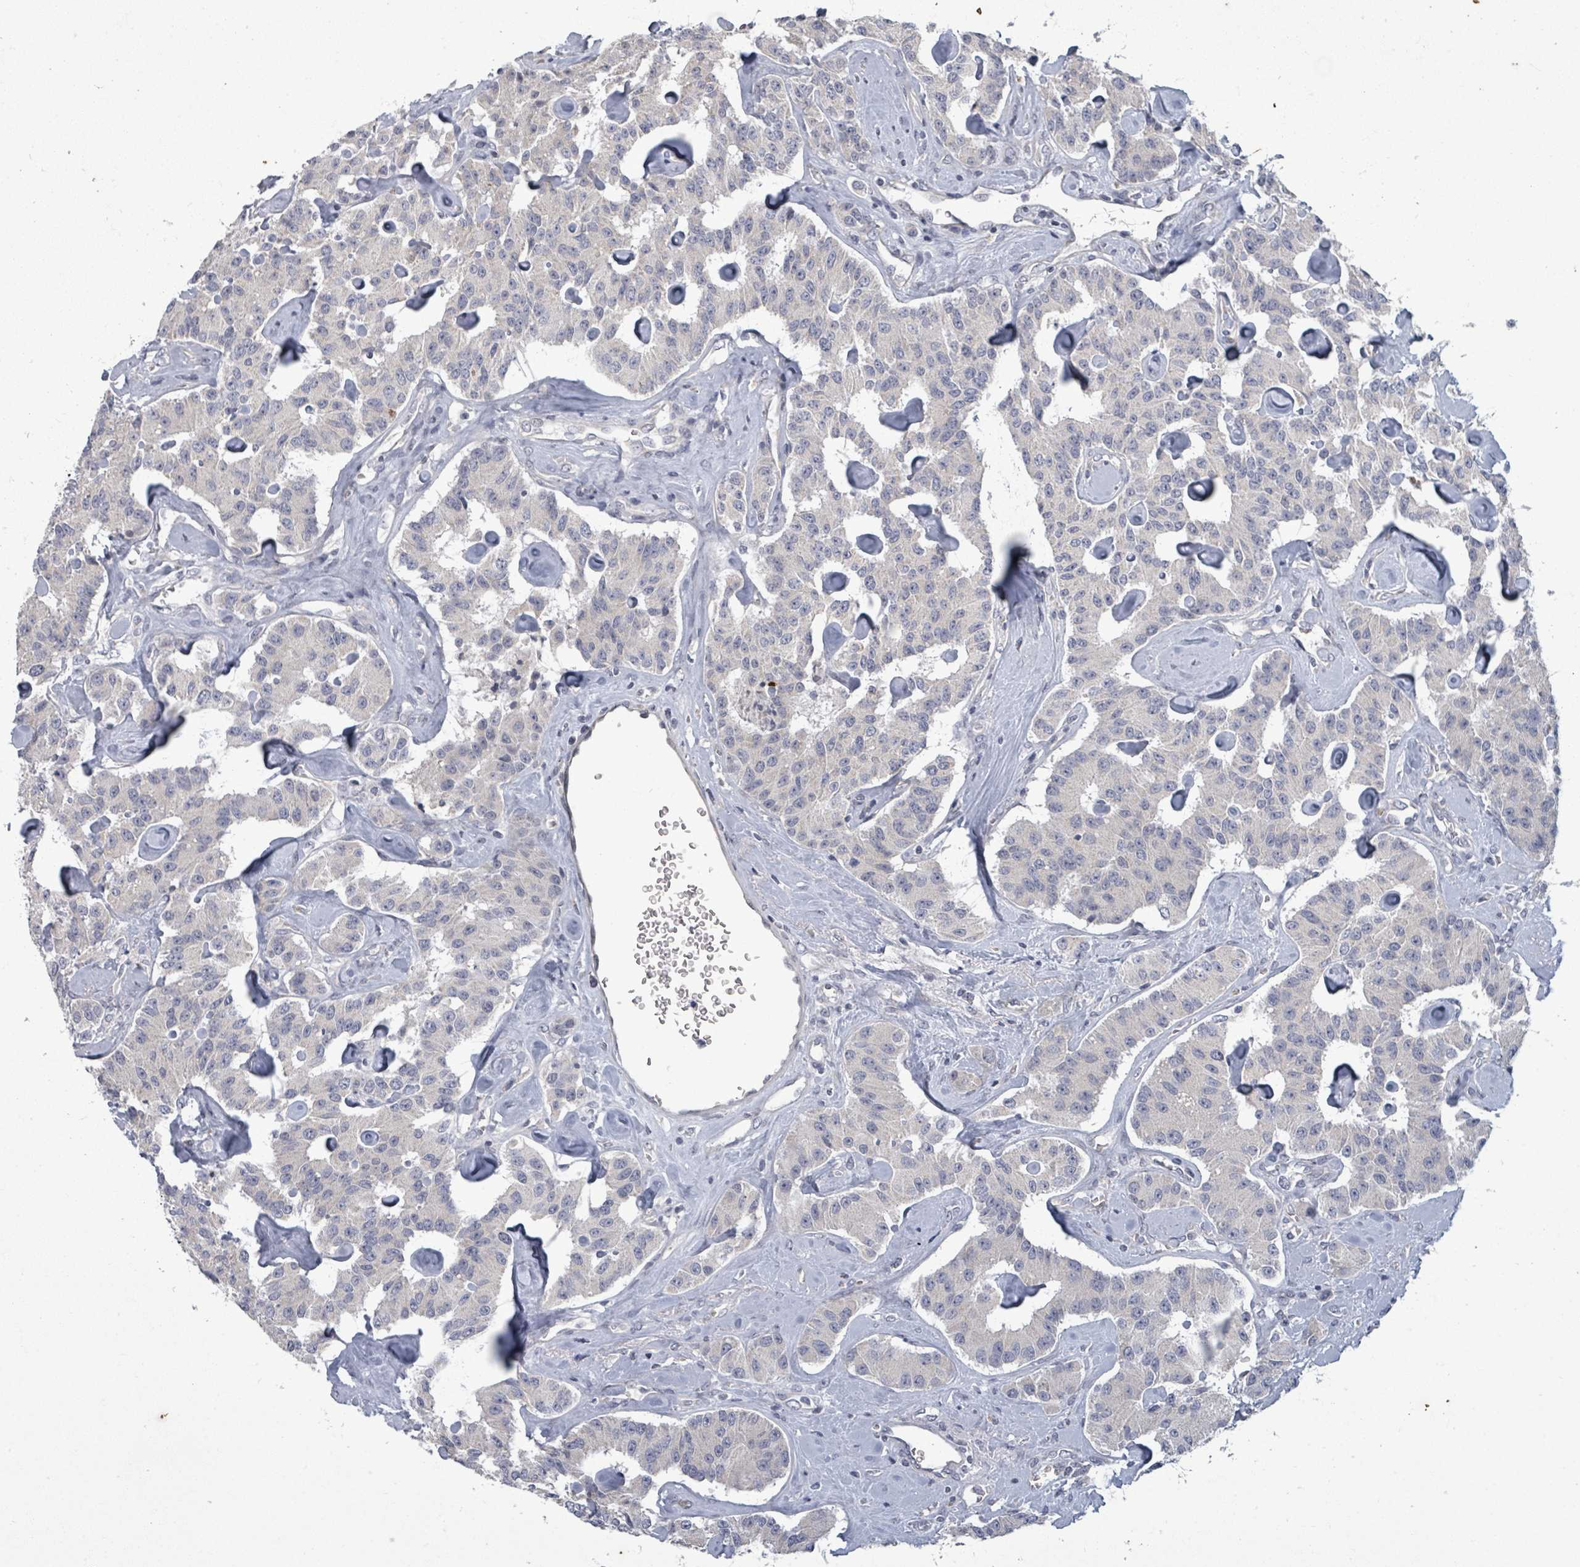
{"staining": {"intensity": "negative", "quantity": "none", "location": "none"}, "tissue": "carcinoid", "cell_type": "Tumor cells", "image_type": "cancer", "snomed": [{"axis": "morphology", "description": "Carcinoid, malignant, NOS"}, {"axis": "topography", "description": "Pancreas"}], "caption": "IHC photomicrograph of neoplastic tissue: human malignant carcinoid stained with DAB displays no significant protein positivity in tumor cells.", "gene": "ASB12", "patient": {"sex": "male", "age": 41}}